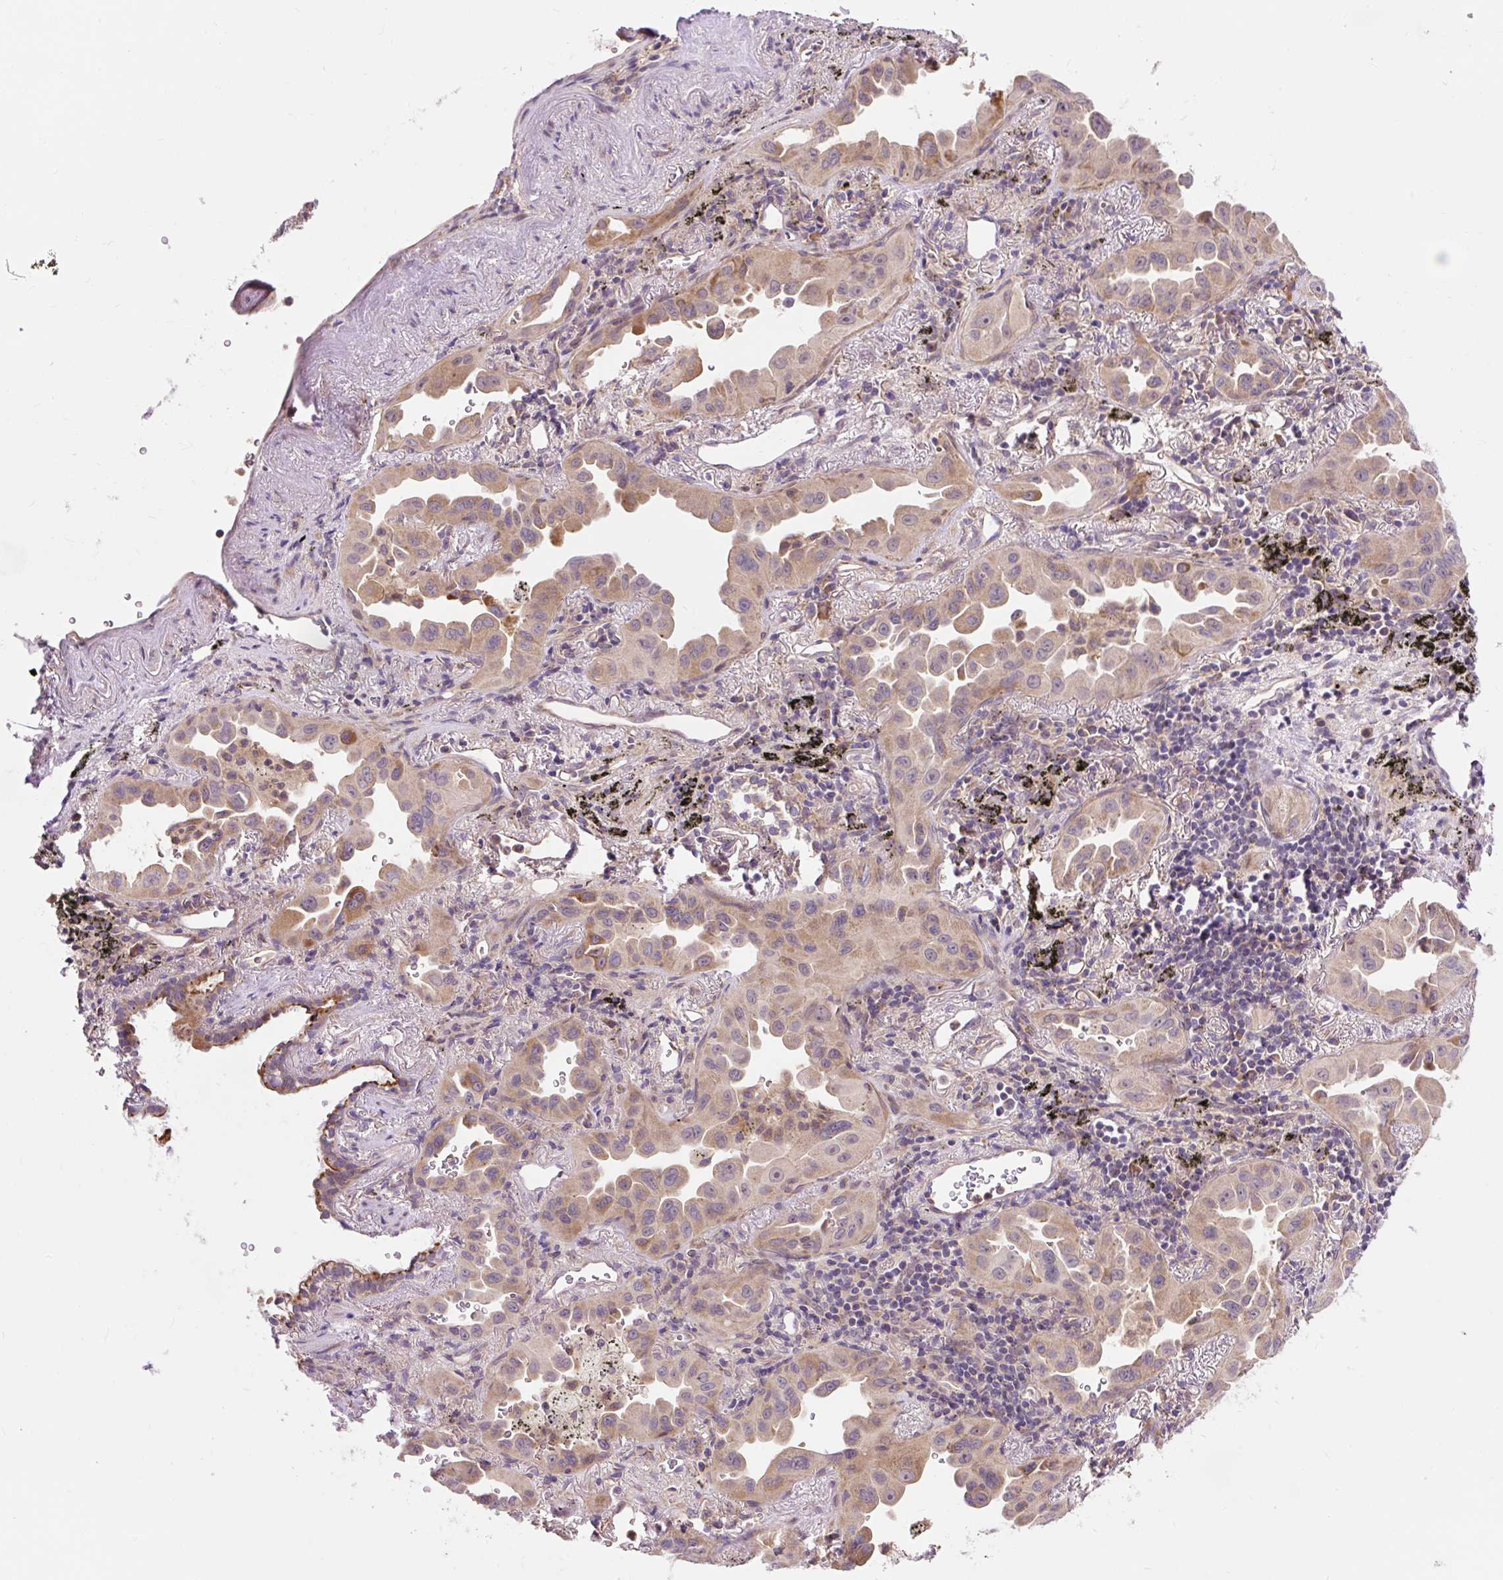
{"staining": {"intensity": "moderate", "quantity": ">75%", "location": "cytoplasmic/membranous"}, "tissue": "lung cancer", "cell_type": "Tumor cells", "image_type": "cancer", "snomed": [{"axis": "morphology", "description": "Adenocarcinoma, NOS"}, {"axis": "topography", "description": "Lung"}], "caption": "Protein staining of lung adenocarcinoma tissue reveals moderate cytoplasmic/membranous positivity in about >75% of tumor cells.", "gene": "TRIAP1", "patient": {"sex": "male", "age": 68}}